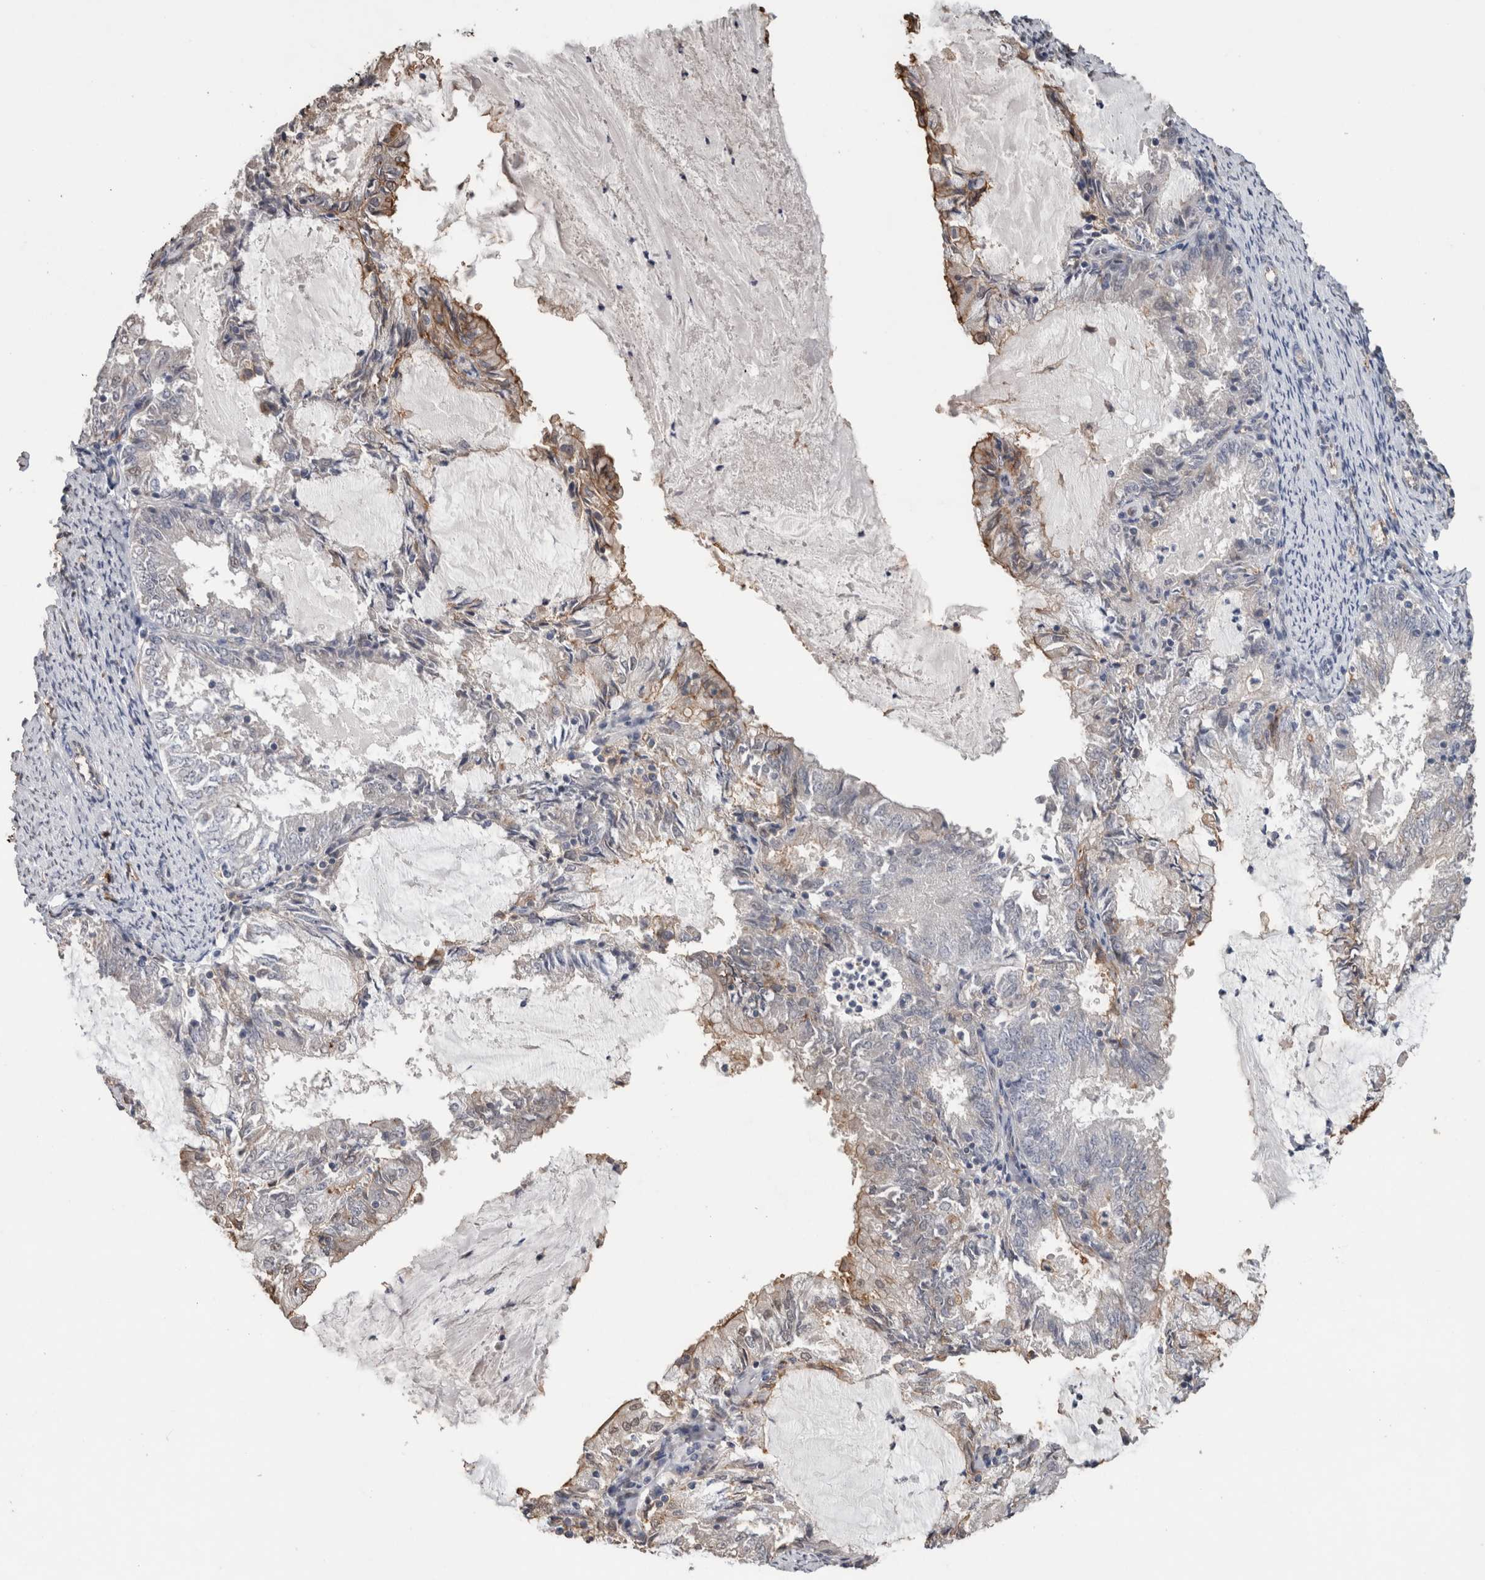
{"staining": {"intensity": "moderate", "quantity": "<25%", "location": "cytoplasmic/membranous"}, "tissue": "endometrial cancer", "cell_type": "Tumor cells", "image_type": "cancer", "snomed": [{"axis": "morphology", "description": "Adenocarcinoma, NOS"}, {"axis": "topography", "description": "Endometrium"}], "caption": "This is a histology image of IHC staining of endometrial adenocarcinoma, which shows moderate staining in the cytoplasmic/membranous of tumor cells.", "gene": "S100A10", "patient": {"sex": "female", "age": 57}}